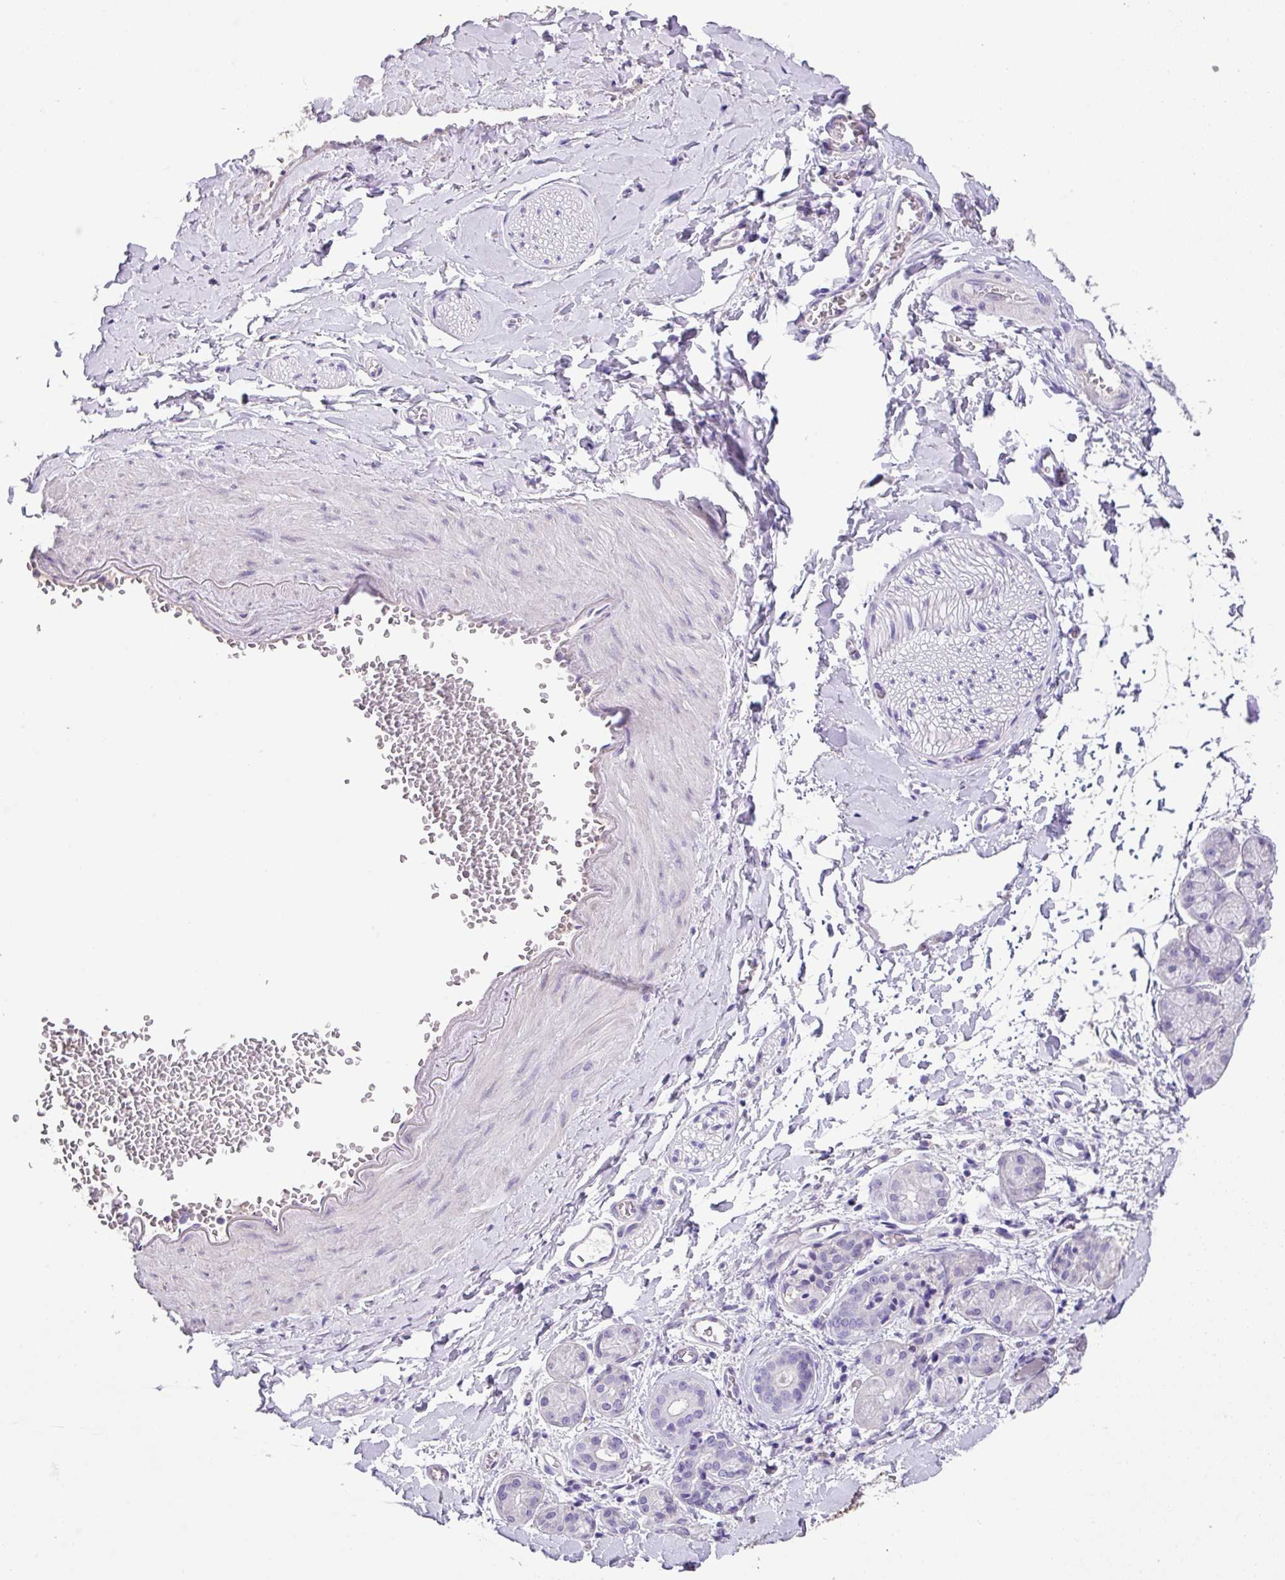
{"staining": {"intensity": "negative", "quantity": "none", "location": "none"}, "tissue": "adipose tissue", "cell_type": "Adipocytes", "image_type": "normal", "snomed": [{"axis": "morphology", "description": "Normal tissue, NOS"}, {"axis": "topography", "description": "Salivary gland"}, {"axis": "topography", "description": "Peripheral nerve tissue"}], "caption": "The histopathology image exhibits no significant staining in adipocytes of adipose tissue. Nuclei are stained in blue.", "gene": "ZG16", "patient": {"sex": "female", "age": 24}}